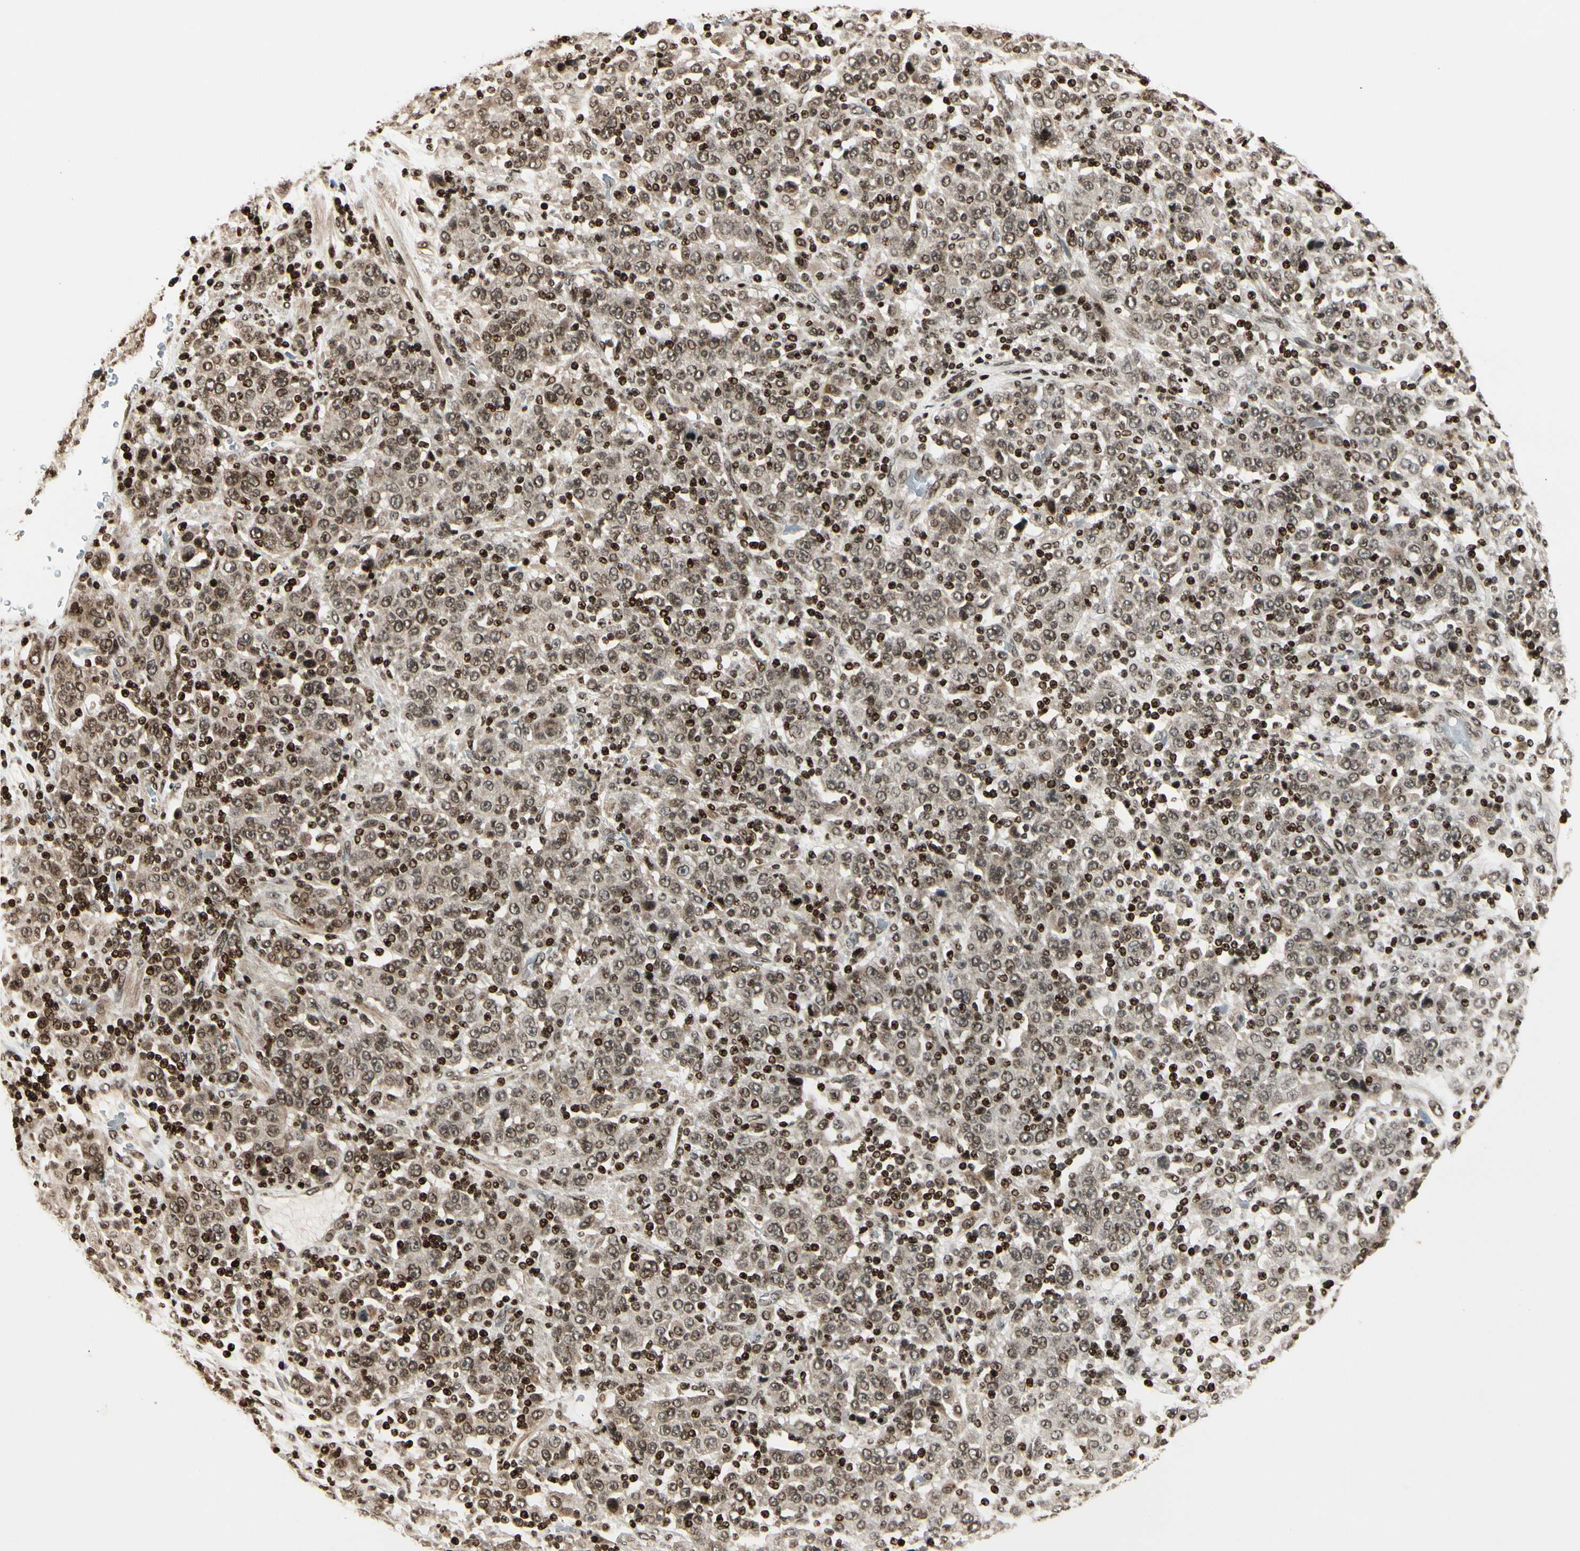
{"staining": {"intensity": "weak", "quantity": ">75%", "location": "cytoplasmic/membranous,nuclear"}, "tissue": "stomach cancer", "cell_type": "Tumor cells", "image_type": "cancer", "snomed": [{"axis": "morphology", "description": "Normal tissue, NOS"}, {"axis": "morphology", "description": "Adenocarcinoma, NOS"}, {"axis": "topography", "description": "Stomach, upper"}, {"axis": "topography", "description": "Stomach"}], "caption": "Tumor cells show low levels of weak cytoplasmic/membranous and nuclear expression in about >75% of cells in human stomach adenocarcinoma. Immunohistochemistry stains the protein in brown and the nuclei are stained blue.", "gene": "TSHZ3", "patient": {"sex": "male", "age": 59}}